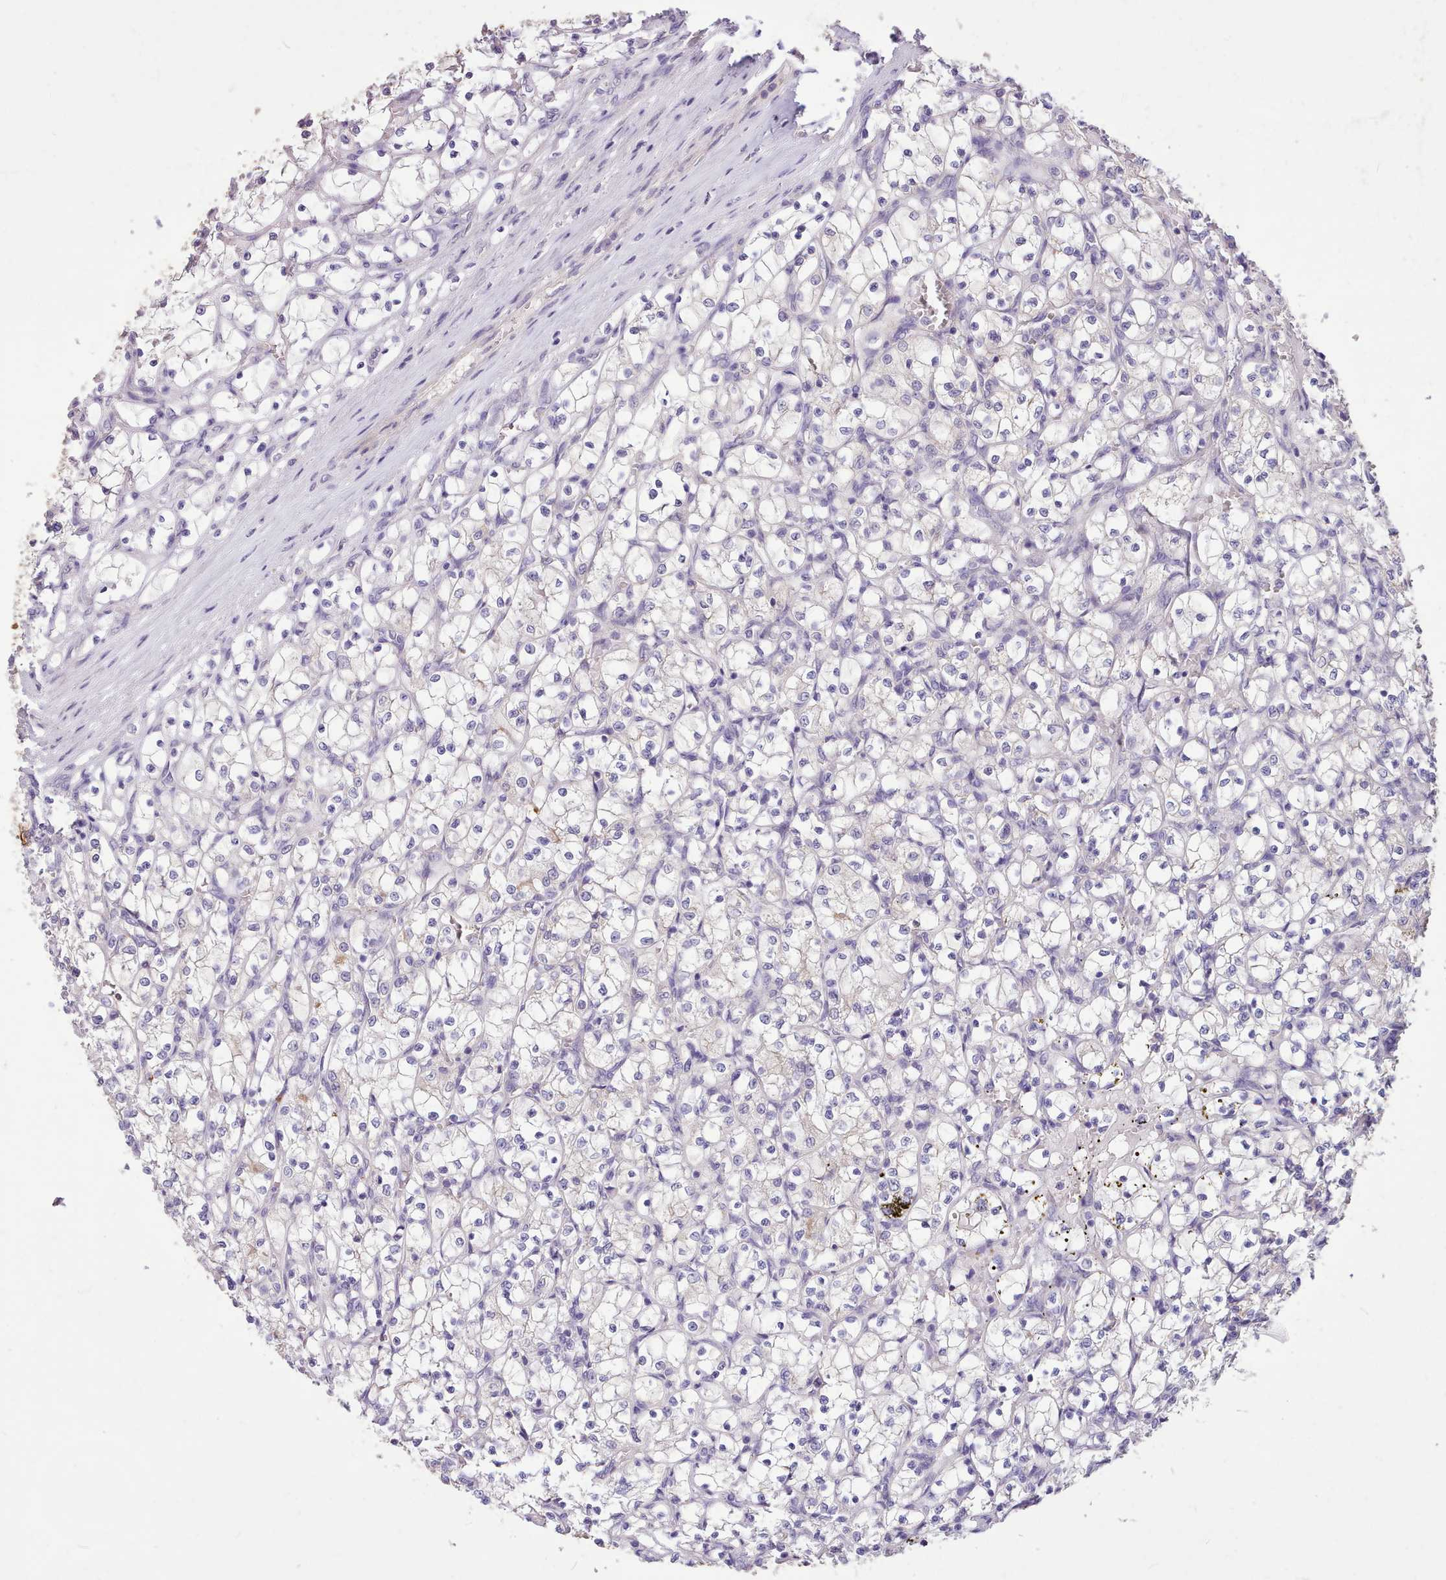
{"staining": {"intensity": "negative", "quantity": "none", "location": "none"}, "tissue": "renal cancer", "cell_type": "Tumor cells", "image_type": "cancer", "snomed": [{"axis": "morphology", "description": "Adenocarcinoma, NOS"}, {"axis": "topography", "description": "Kidney"}], "caption": "Immunohistochemical staining of human renal cancer (adenocarcinoma) displays no significant positivity in tumor cells.", "gene": "ZNF607", "patient": {"sex": "female", "age": 69}}